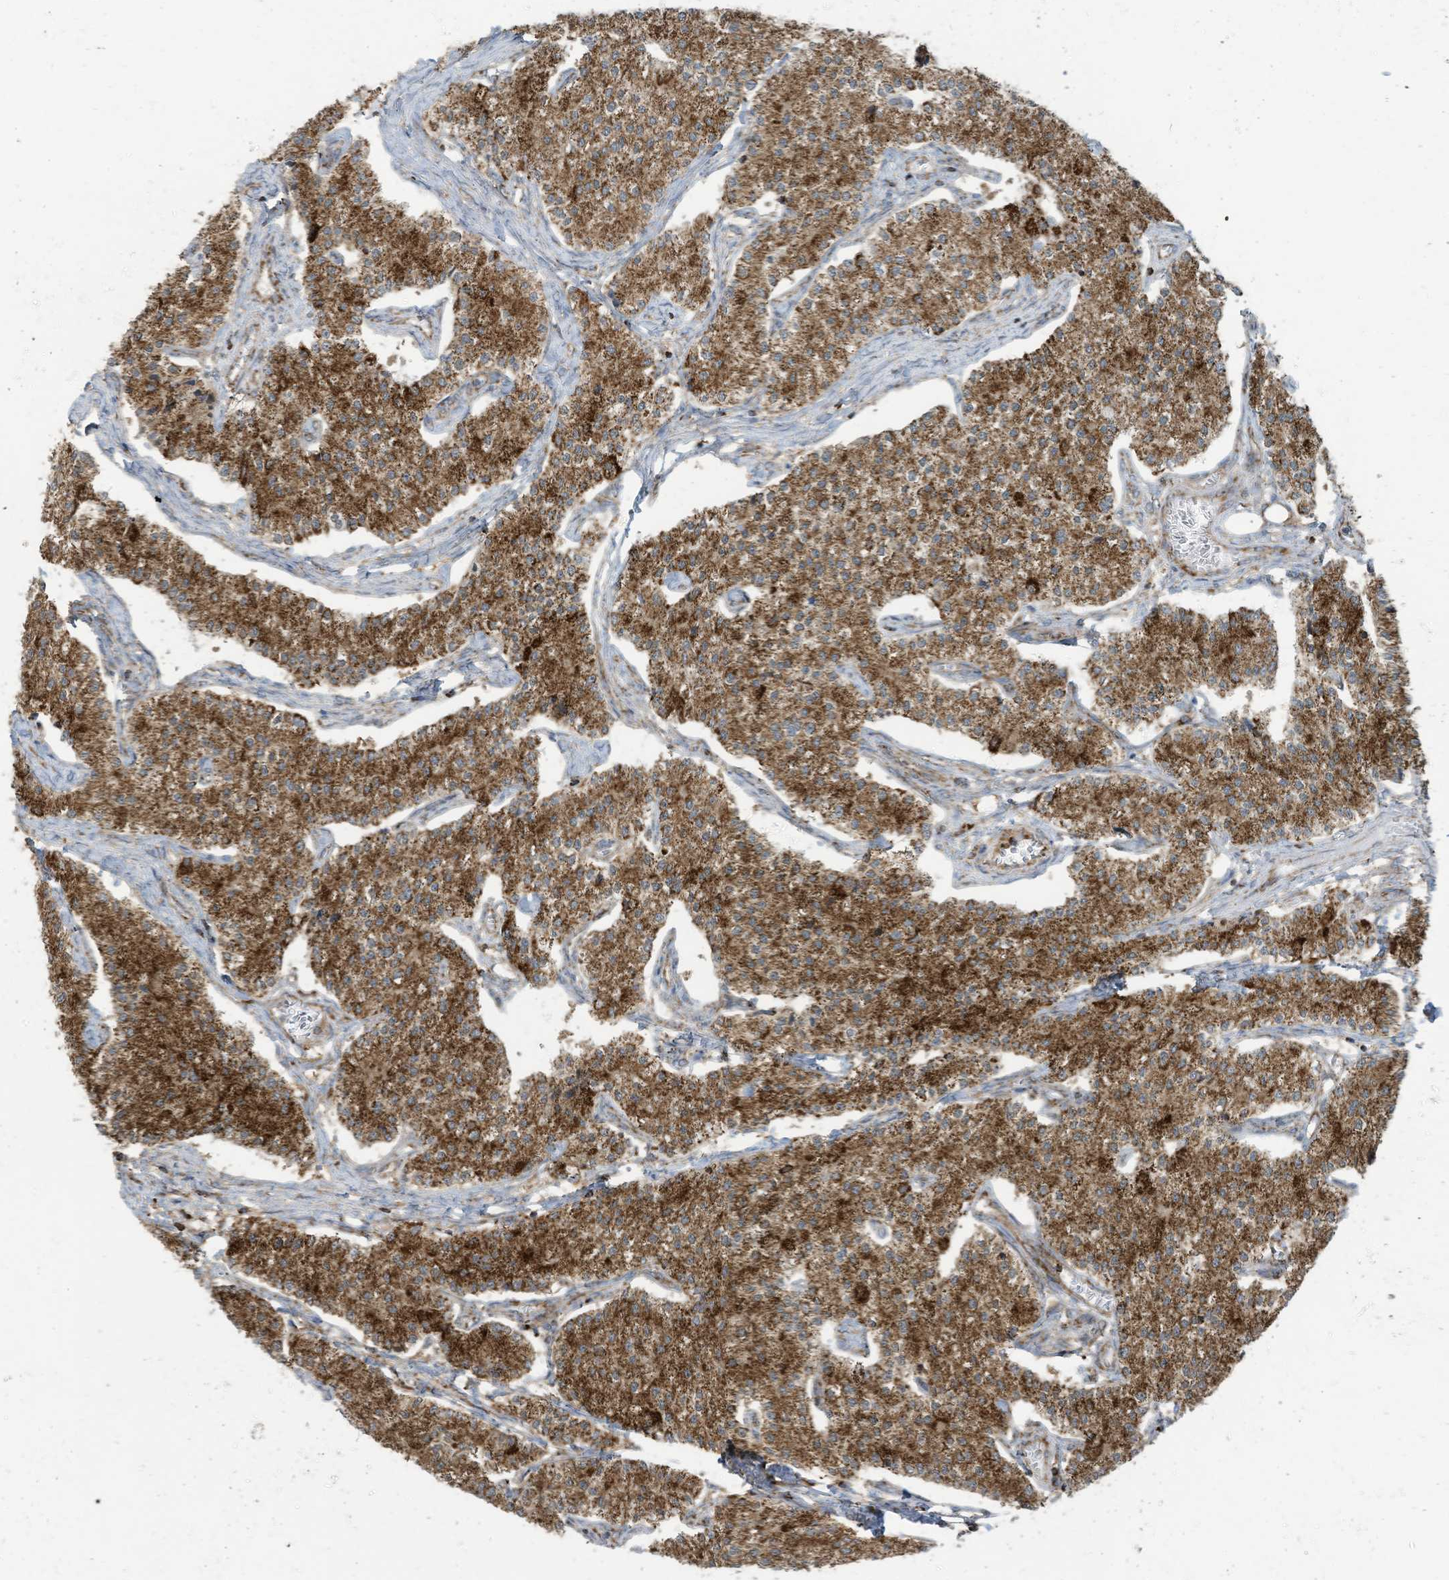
{"staining": {"intensity": "strong", "quantity": ">75%", "location": "cytoplasmic/membranous"}, "tissue": "carcinoid", "cell_type": "Tumor cells", "image_type": "cancer", "snomed": [{"axis": "morphology", "description": "Carcinoid, malignant, NOS"}, {"axis": "topography", "description": "Colon"}], "caption": "Protein expression by immunohistochemistry shows strong cytoplasmic/membranous staining in about >75% of tumor cells in carcinoid (malignant). Nuclei are stained in blue.", "gene": "COX10", "patient": {"sex": "female", "age": 52}}